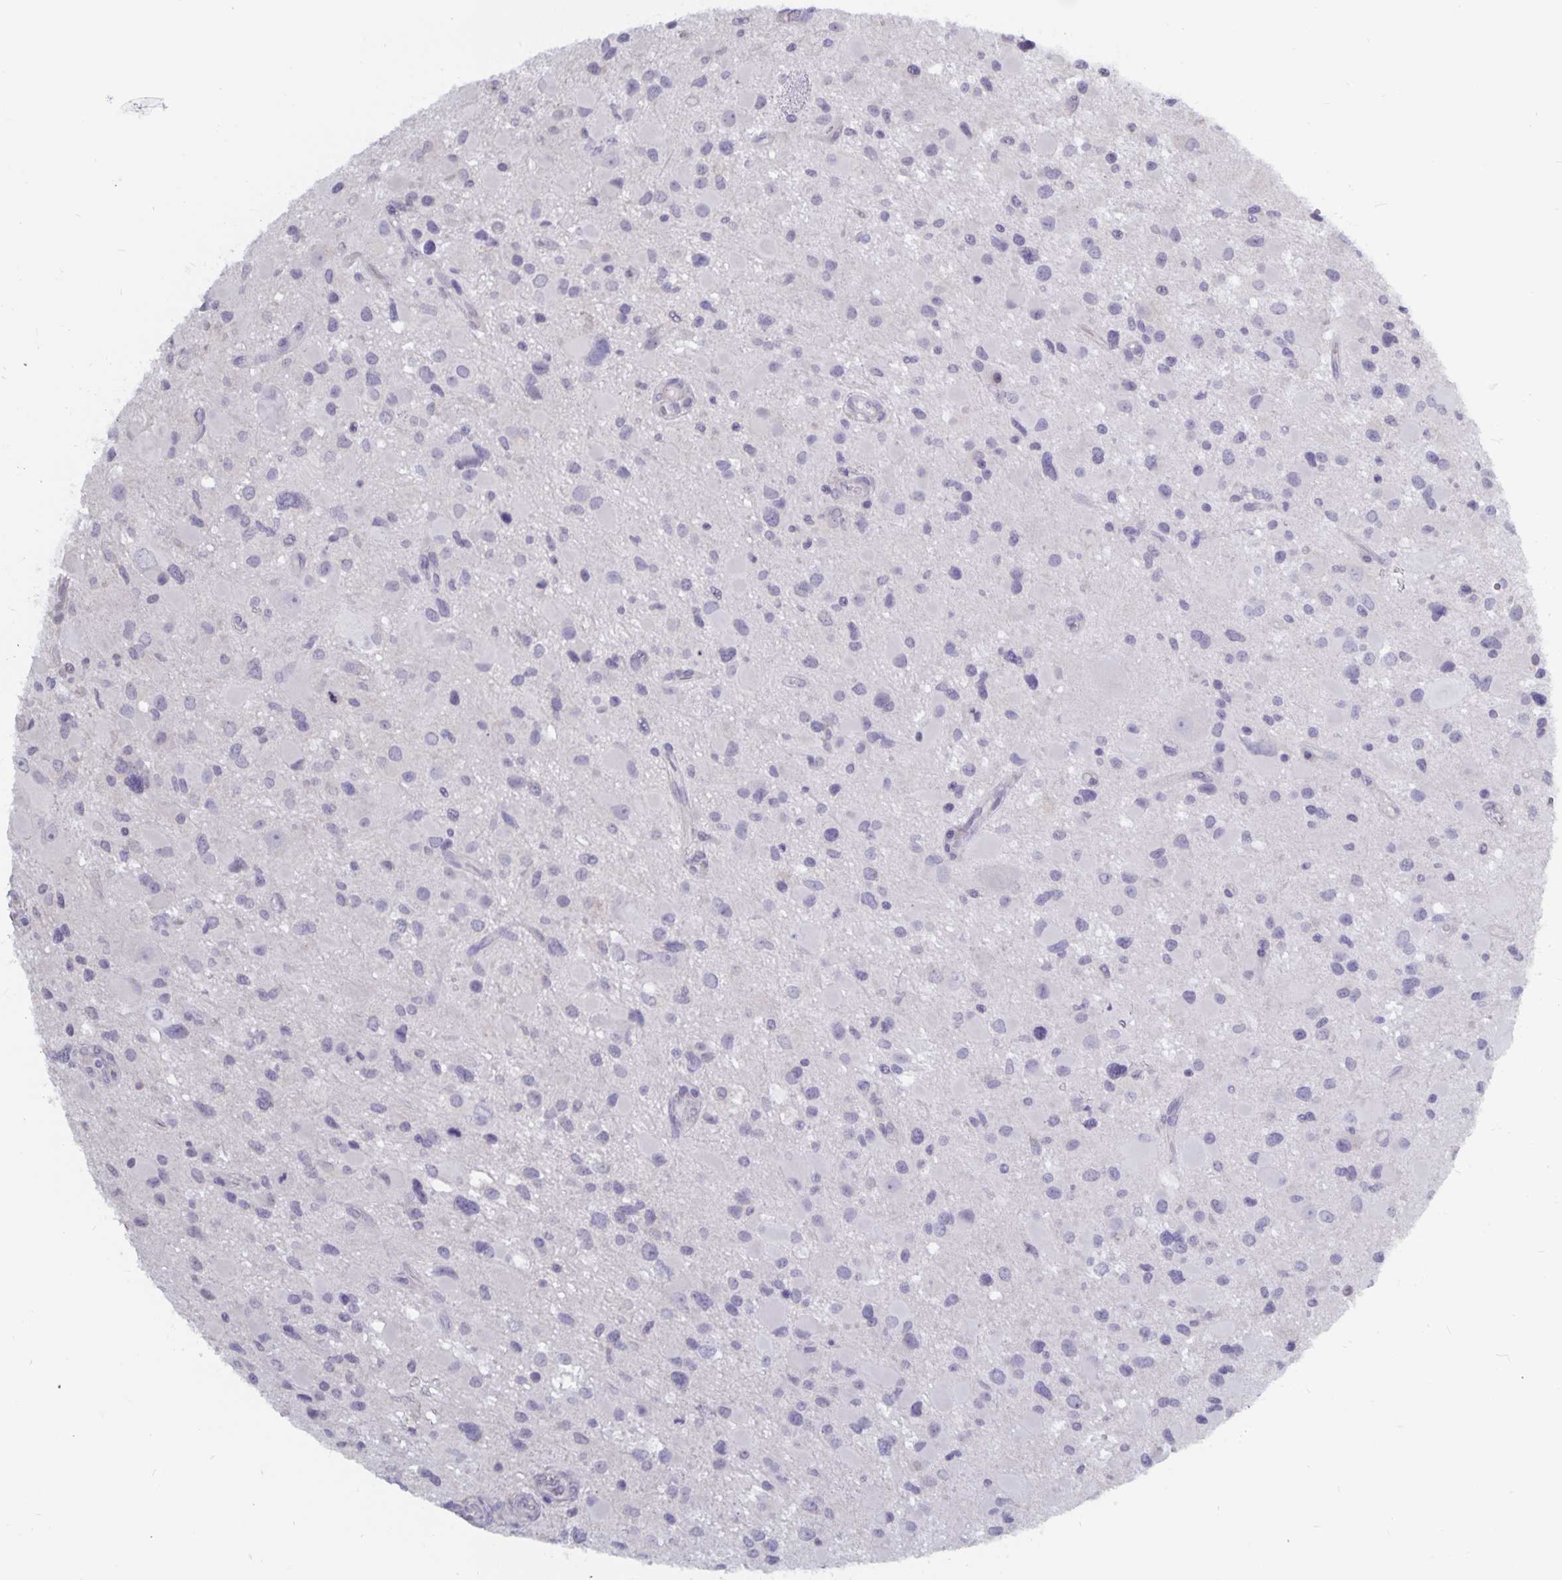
{"staining": {"intensity": "negative", "quantity": "none", "location": "none"}, "tissue": "glioma", "cell_type": "Tumor cells", "image_type": "cancer", "snomed": [{"axis": "morphology", "description": "Glioma, malignant, Low grade"}, {"axis": "topography", "description": "Brain"}], "caption": "An immunohistochemistry (IHC) image of malignant low-grade glioma is shown. There is no staining in tumor cells of malignant low-grade glioma.", "gene": "PLCB3", "patient": {"sex": "female", "age": 32}}